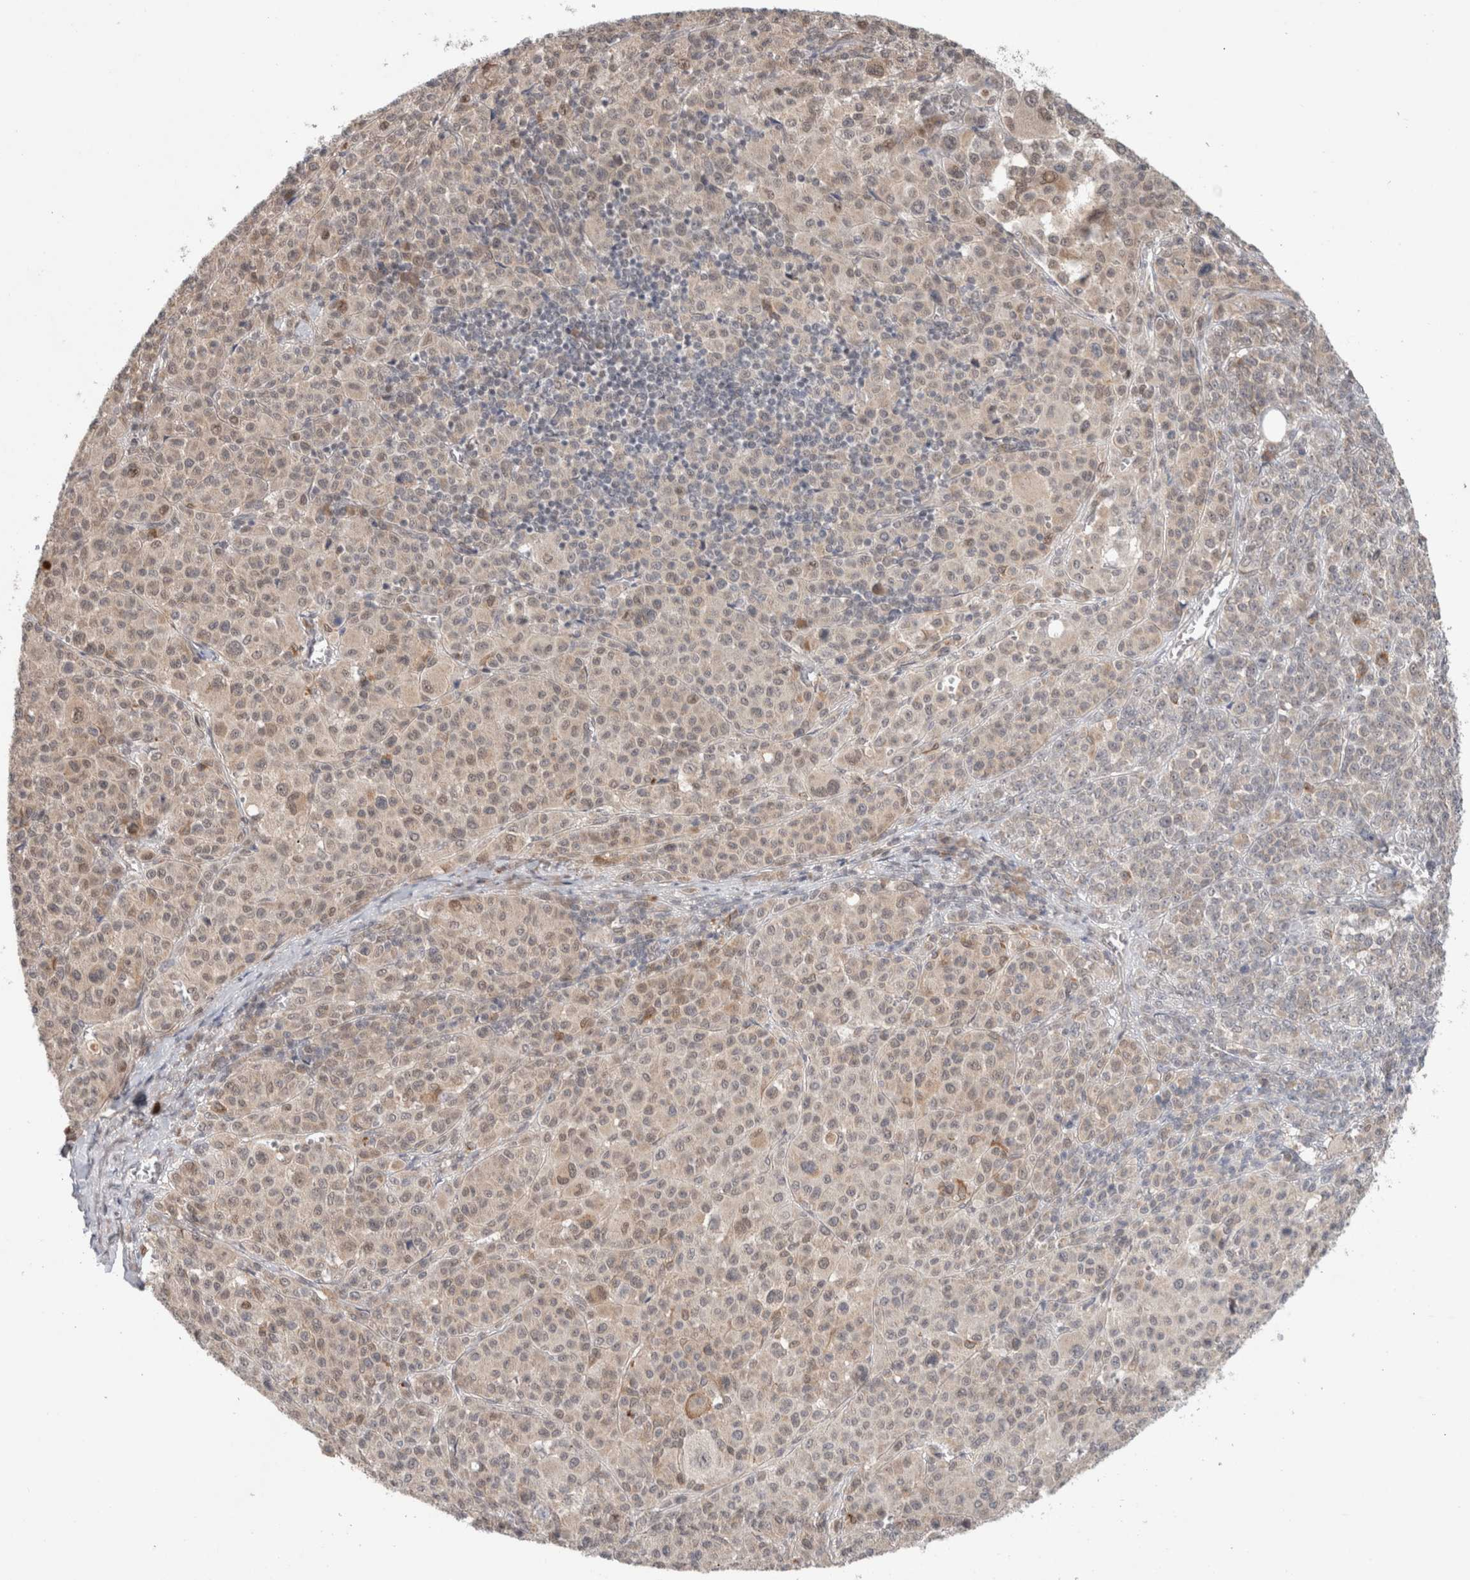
{"staining": {"intensity": "weak", "quantity": "25%-75%", "location": "cytoplasmic/membranous,nuclear"}, "tissue": "melanoma", "cell_type": "Tumor cells", "image_type": "cancer", "snomed": [{"axis": "morphology", "description": "Malignant melanoma, Metastatic site"}, {"axis": "topography", "description": "Skin"}], "caption": "Immunohistochemical staining of human melanoma demonstrates low levels of weak cytoplasmic/membranous and nuclear protein positivity in about 25%-75% of tumor cells.", "gene": "SYDE2", "patient": {"sex": "female", "age": 74}}